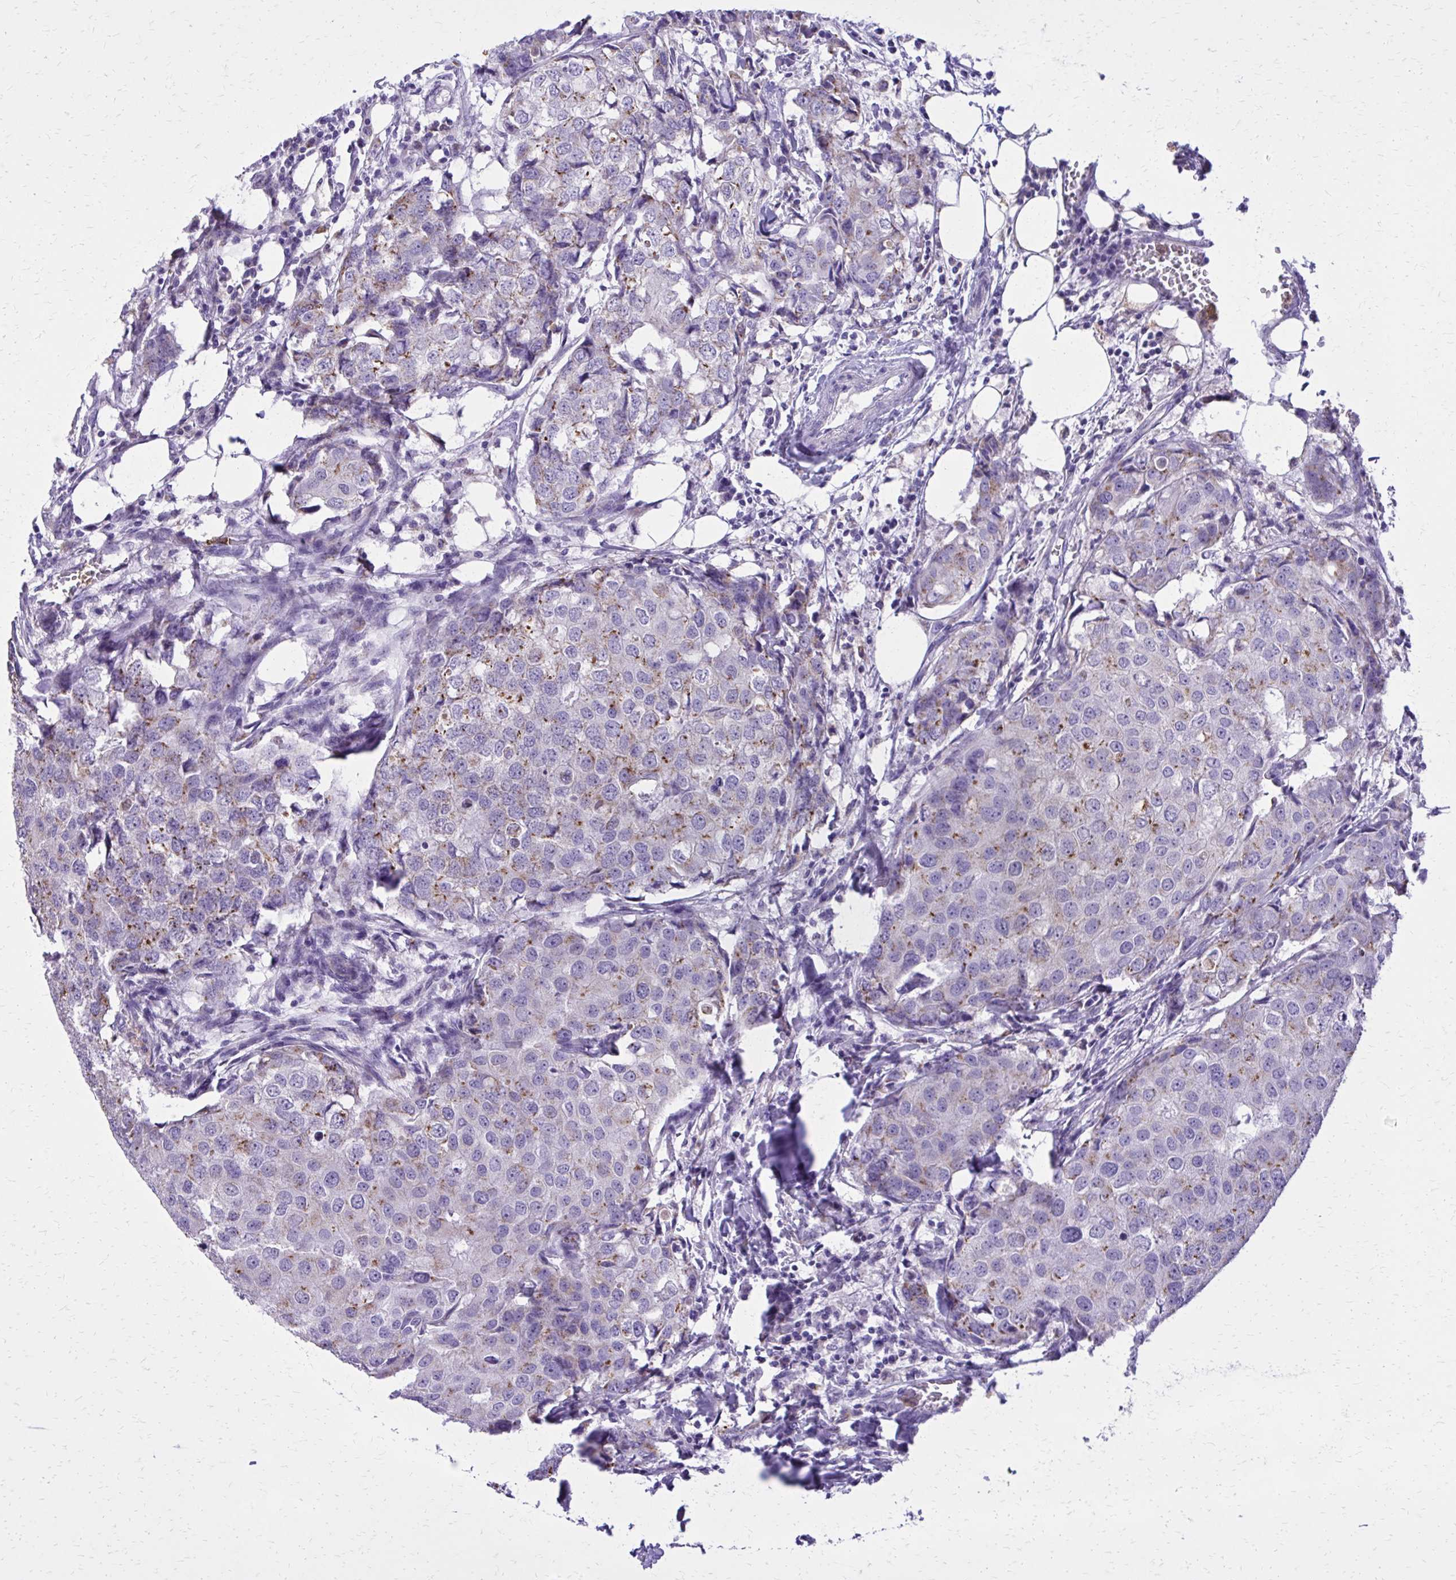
{"staining": {"intensity": "weak", "quantity": "25%-75%", "location": "cytoplasmic/membranous"}, "tissue": "breast cancer", "cell_type": "Tumor cells", "image_type": "cancer", "snomed": [{"axis": "morphology", "description": "Duct carcinoma"}, {"axis": "topography", "description": "Breast"}], "caption": "Immunohistochemical staining of breast infiltrating ductal carcinoma demonstrates low levels of weak cytoplasmic/membranous protein staining in about 25%-75% of tumor cells.", "gene": "CAT", "patient": {"sex": "female", "age": 27}}